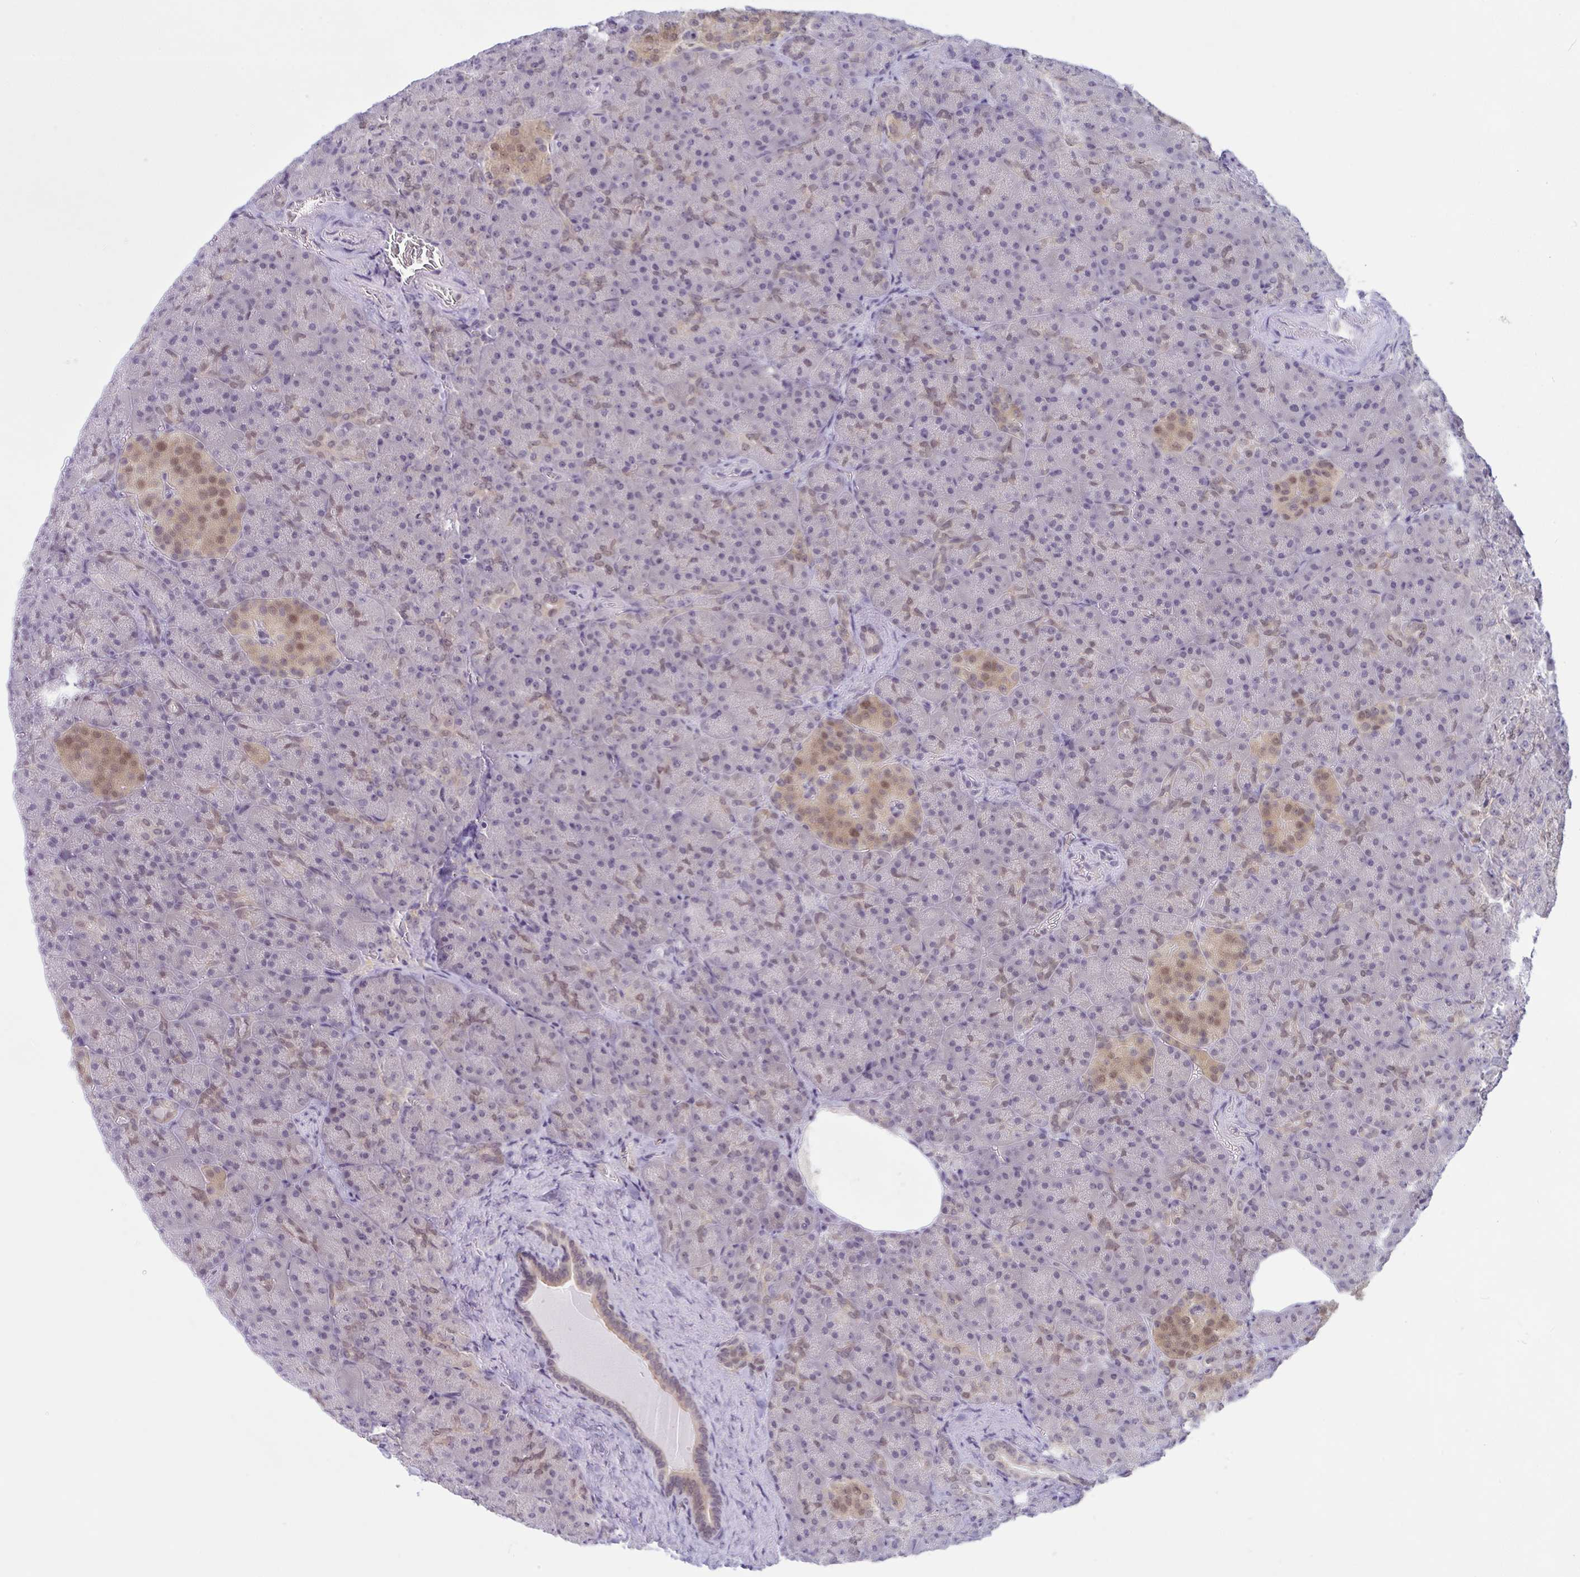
{"staining": {"intensity": "weak", "quantity": "25%-75%", "location": "cytoplasmic/membranous,nuclear"}, "tissue": "pancreas", "cell_type": "Exocrine glandular cells", "image_type": "normal", "snomed": [{"axis": "morphology", "description": "Normal tissue, NOS"}, {"axis": "topography", "description": "Pancreas"}], "caption": "Protein expression analysis of unremarkable pancreas reveals weak cytoplasmic/membranous,nuclear expression in about 25%-75% of exocrine glandular cells.", "gene": "TSN", "patient": {"sex": "female", "age": 74}}